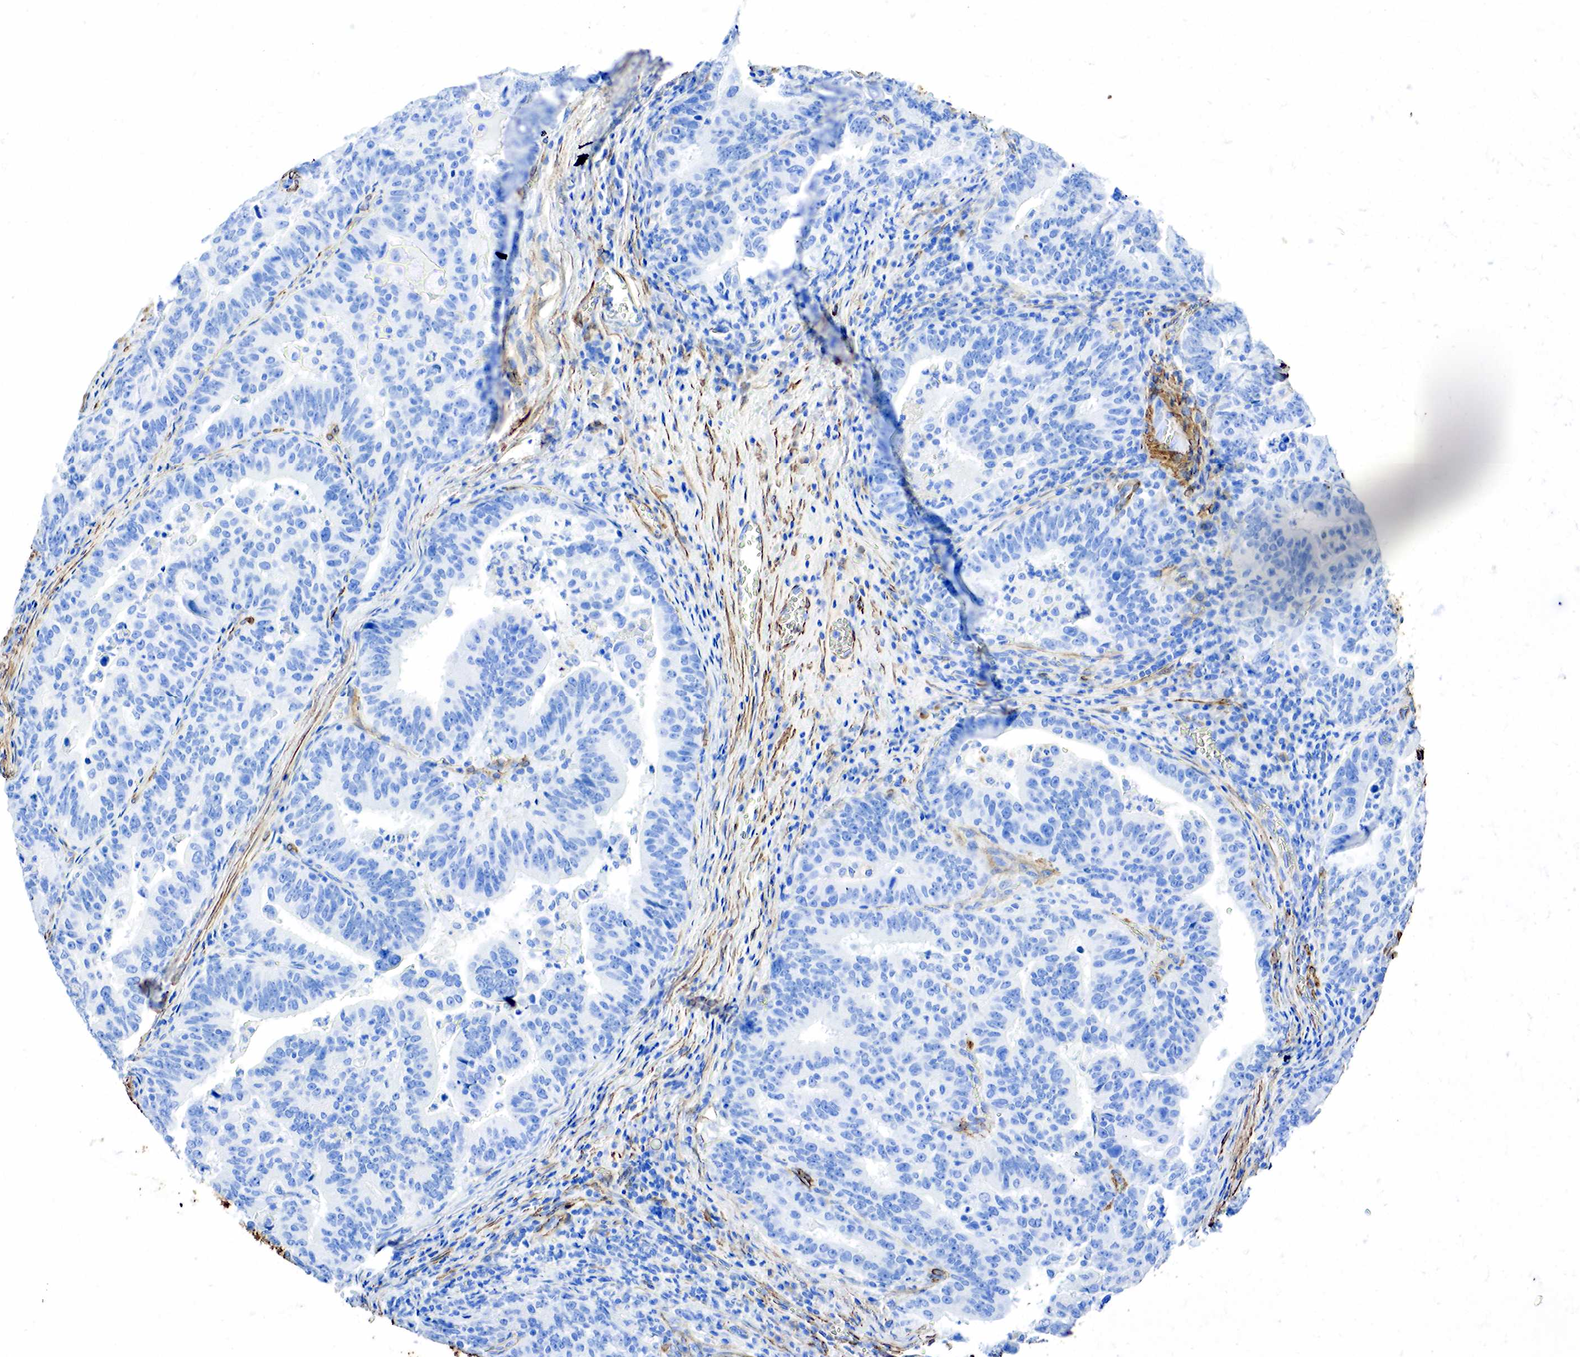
{"staining": {"intensity": "negative", "quantity": "none", "location": "none"}, "tissue": "liver cancer", "cell_type": "Tumor cells", "image_type": "cancer", "snomed": [{"axis": "morphology", "description": "Cholangiocarcinoma"}, {"axis": "topography", "description": "Liver"}], "caption": "Liver cholangiocarcinoma was stained to show a protein in brown. There is no significant positivity in tumor cells. The staining is performed using DAB brown chromogen with nuclei counter-stained in using hematoxylin.", "gene": "ACTA1", "patient": {"sex": "male", "age": 57}}